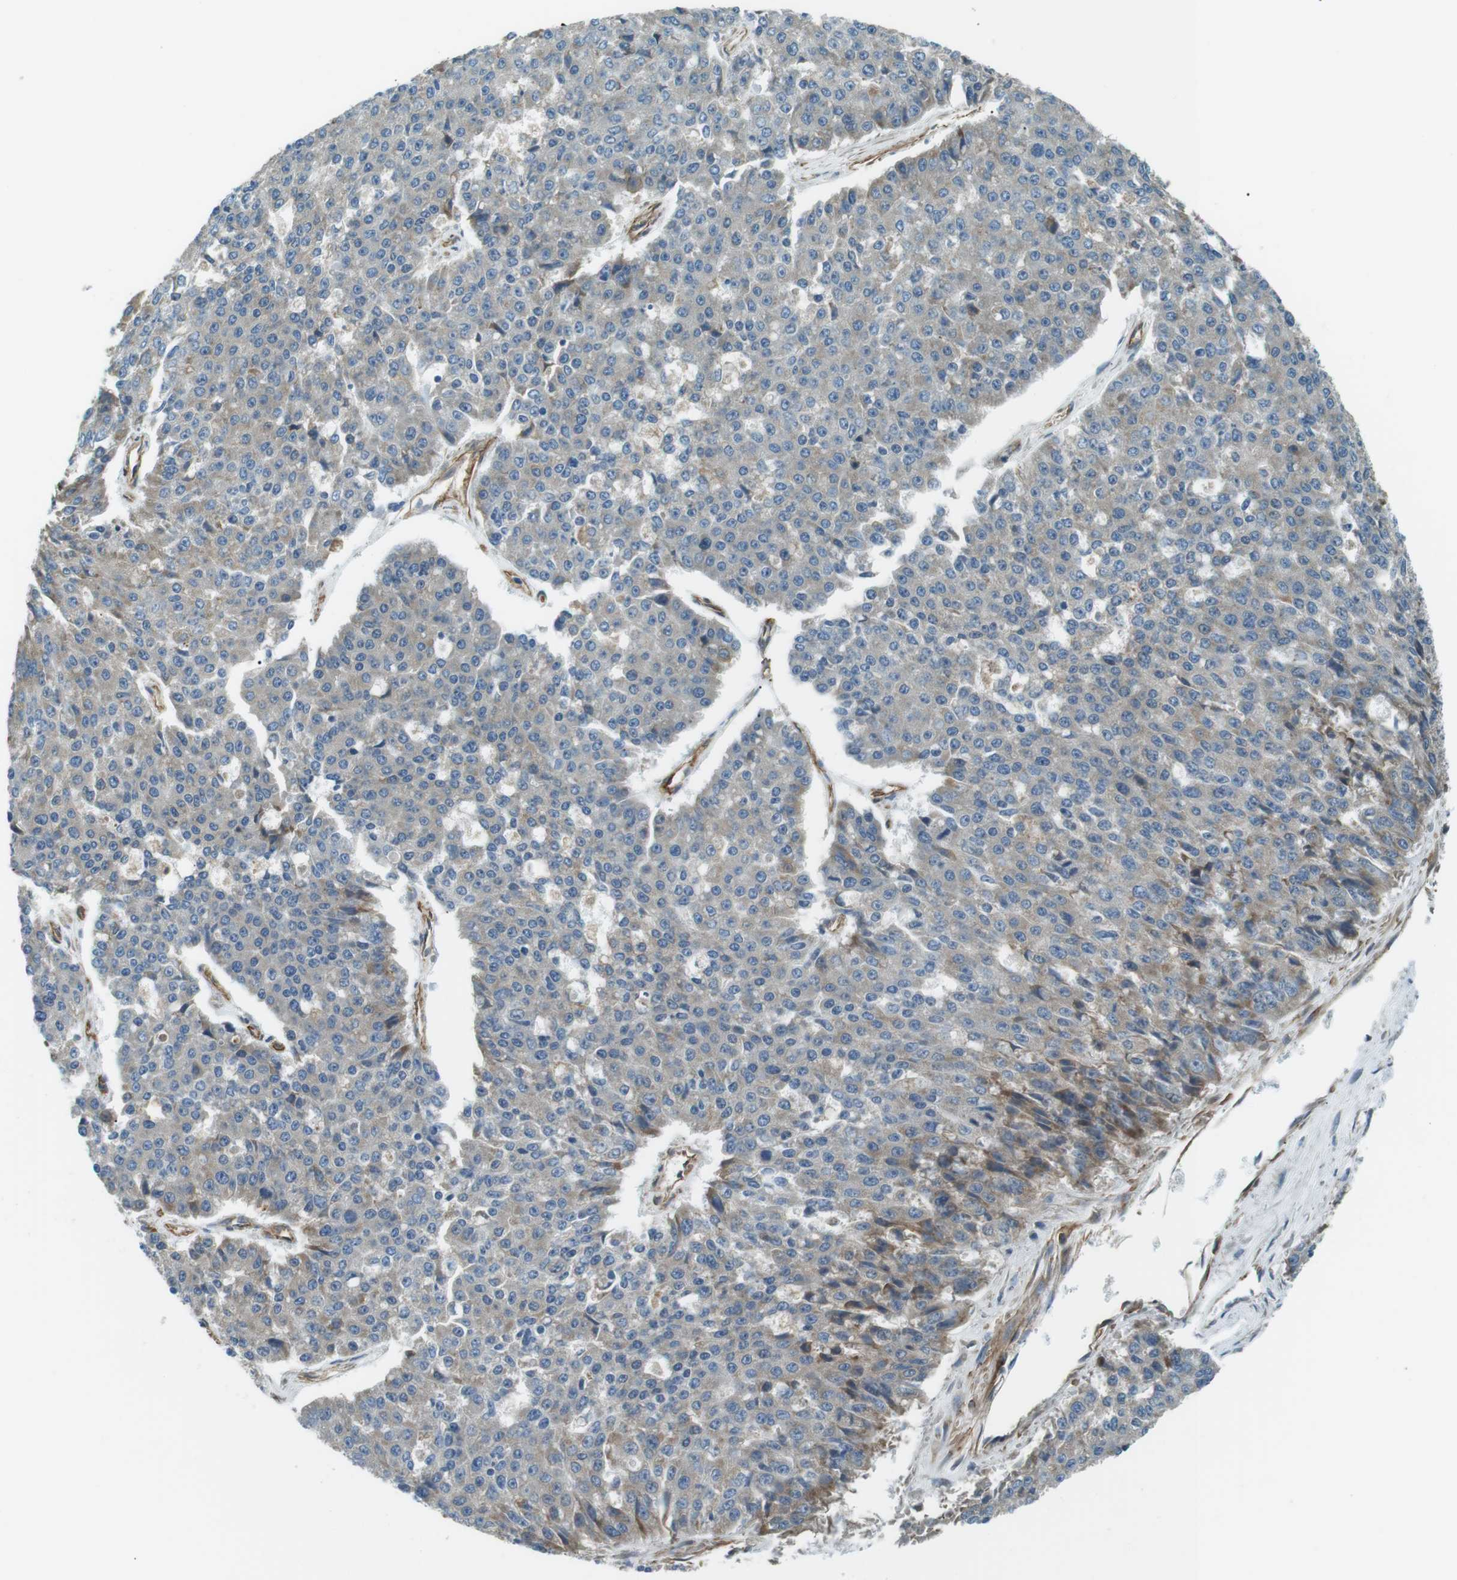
{"staining": {"intensity": "weak", "quantity": "<25%", "location": "cytoplasmic/membranous"}, "tissue": "pancreatic cancer", "cell_type": "Tumor cells", "image_type": "cancer", "snomed": [{"axis": "morphology", "description": "Adenocarcinoma, NOS"}, {"axis": "topography", "description": "Pancreas"}], "caption": "The micrograph demonstrates no staining of tumor cells in adenocarcinoma (pancreatic).", "gene": "ODR4", "patient": {"sex": "male", "age": 50}}